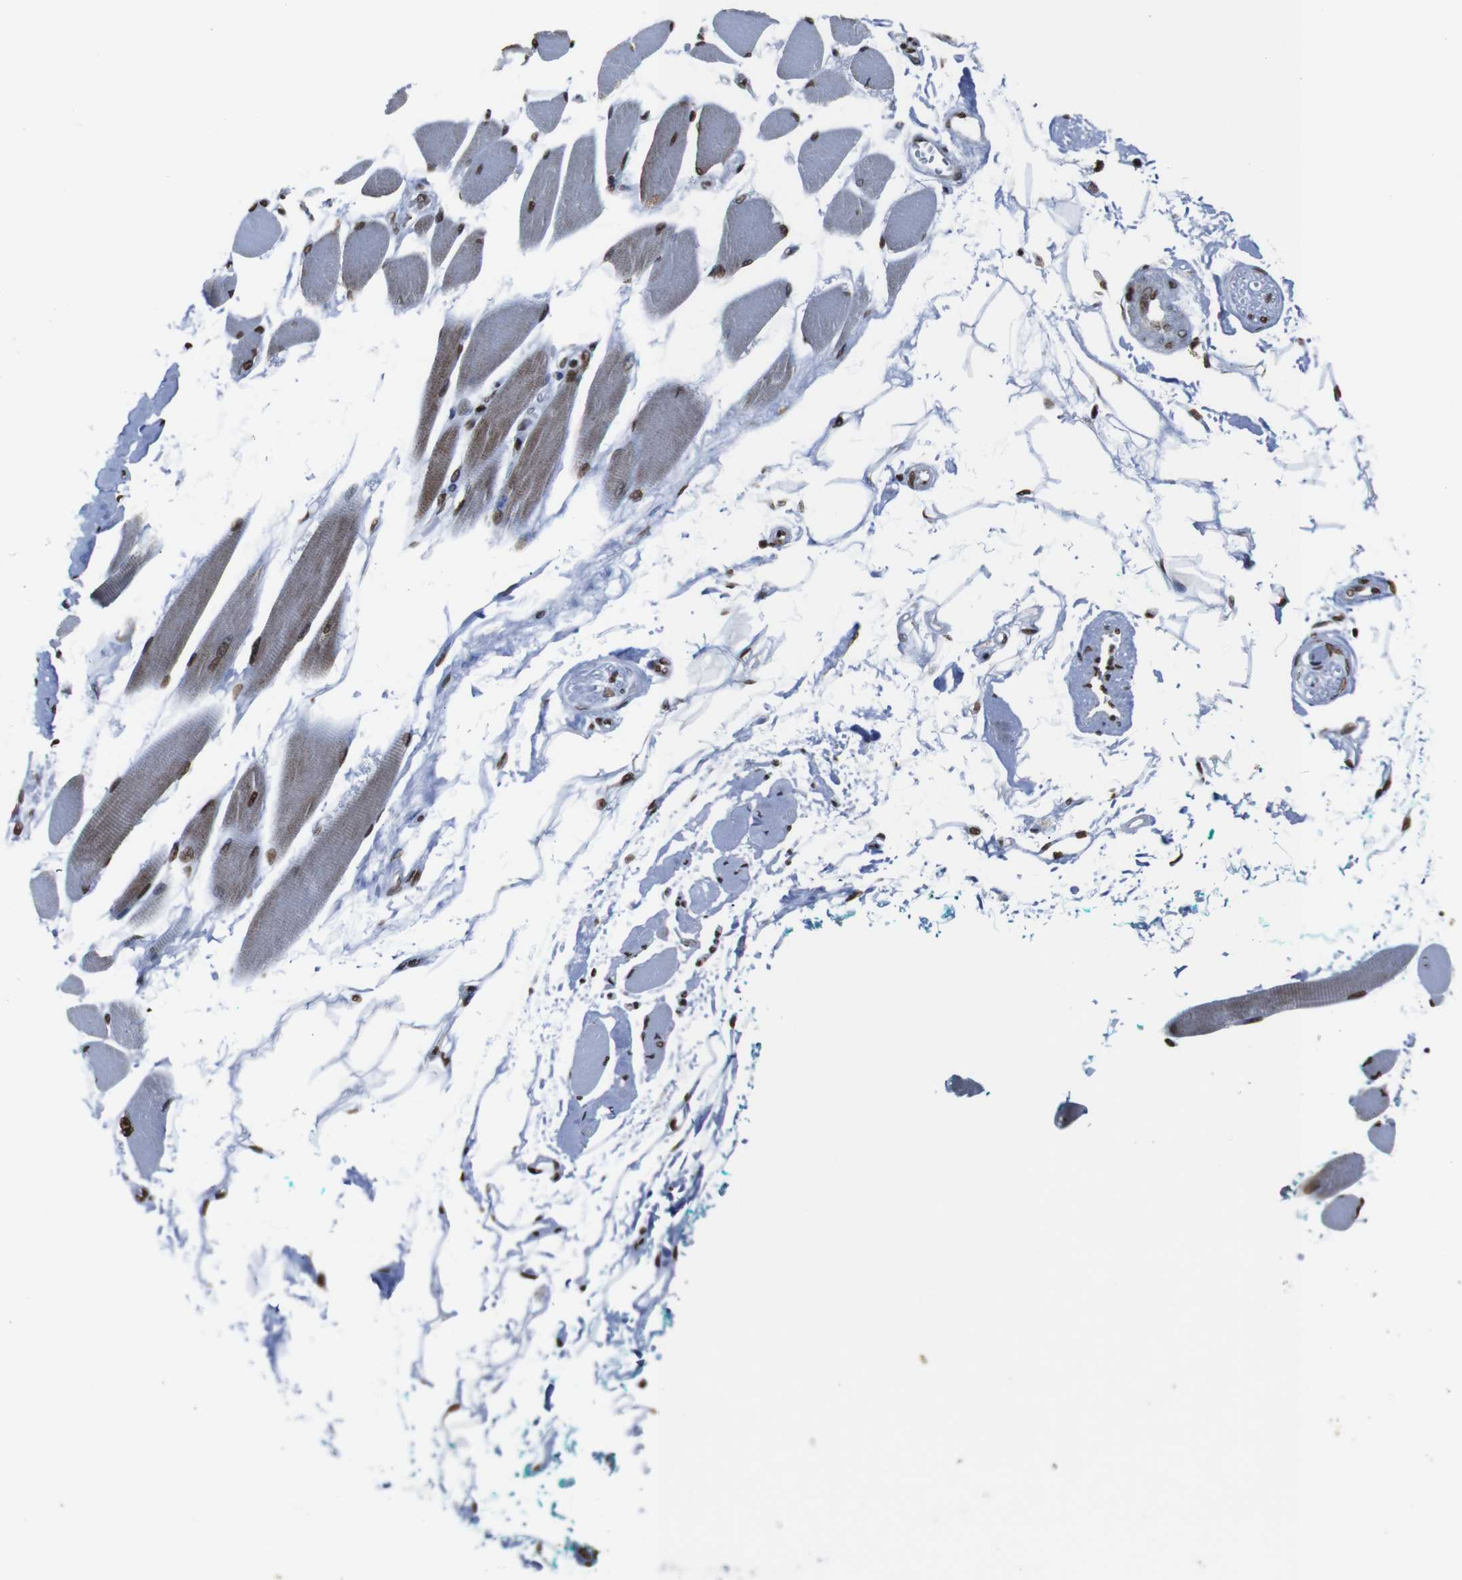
{"staining": {"intensity": "strong", "quantity": ">75%", "location": "nuclear"}, "tissue": "skeletal muscle", "cell_type": "Myocytes", "image_type": "normal", "snomed": [{"axis": "morphology", "description": "Normal tissue, NOS"}, {"axis": "topography", "description": "Skeletal muscle"}, {"axis": "topography", "description": "Oral tissue"}, {"axis": "topography", "description": "Peripheral nerve tissue"}], "caption": "Approximately >75% of myocytes in unremarkable skeletal muscle reveal strong nuclear protein positivity as visualized by brown immunohistochemical staining.", "gene": "ROMO1", "patient": {"sex": "female", "age": 84}}